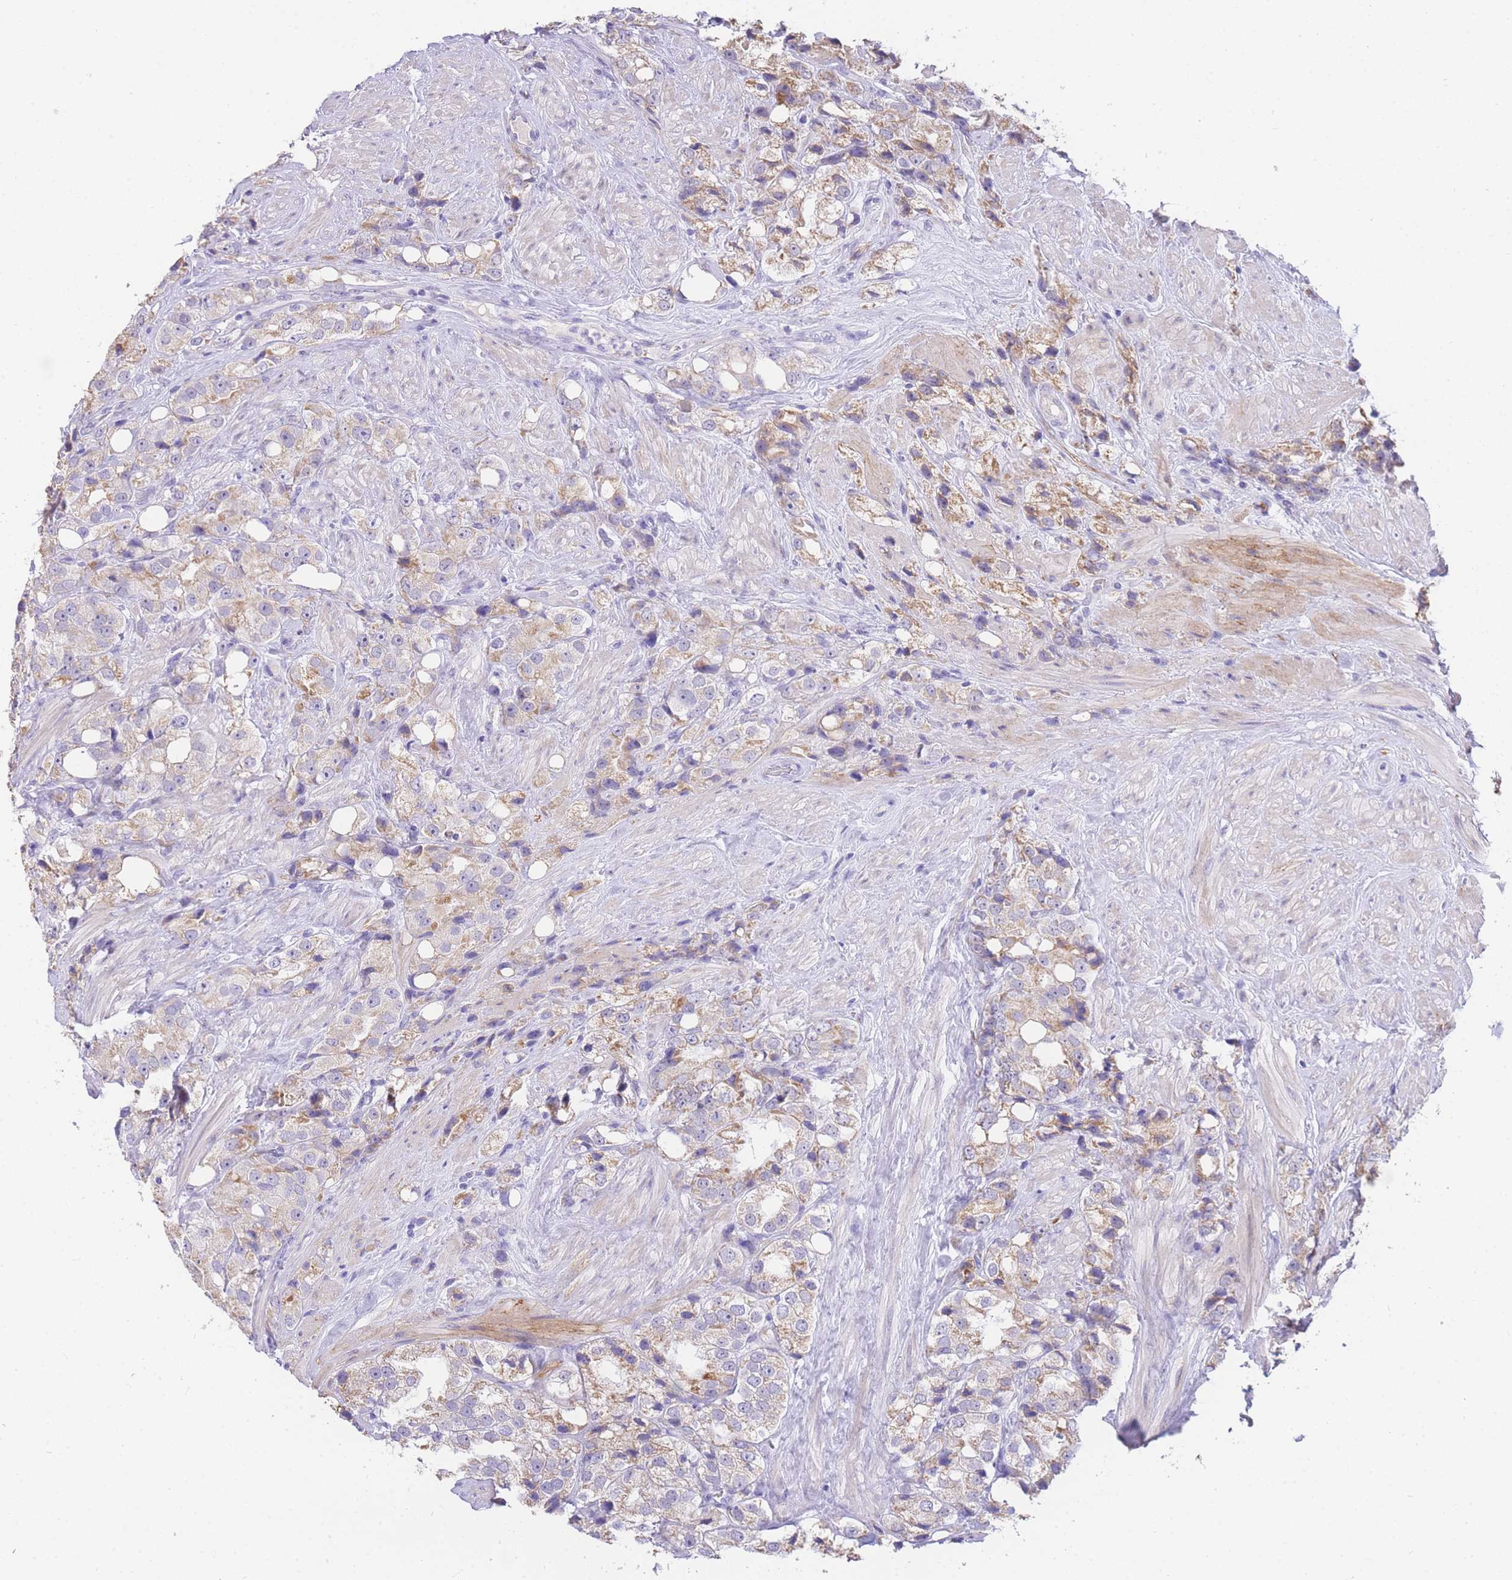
{"staining": {"intensity": "weak", "quantity": ">75%", "location": "cytoplasmic/membranous"}, "tissue": "prostate cancer", "cell_type": "Tumor cells", "image_type": "cancer", "snomed": [{"axis": "morphology", "description": "Adenocarcinoma, NOS"}, {"axis": "topography", "description": "Prostate"}], "caption": "The immunohistochemical stain shows weak cytoplasmic/membranous expression in tumor cells of prostate cancer tissue. Nuclei are stained in blue.", "gene": "C2orf88", "patient": {"sex": "male", "age": 79}}